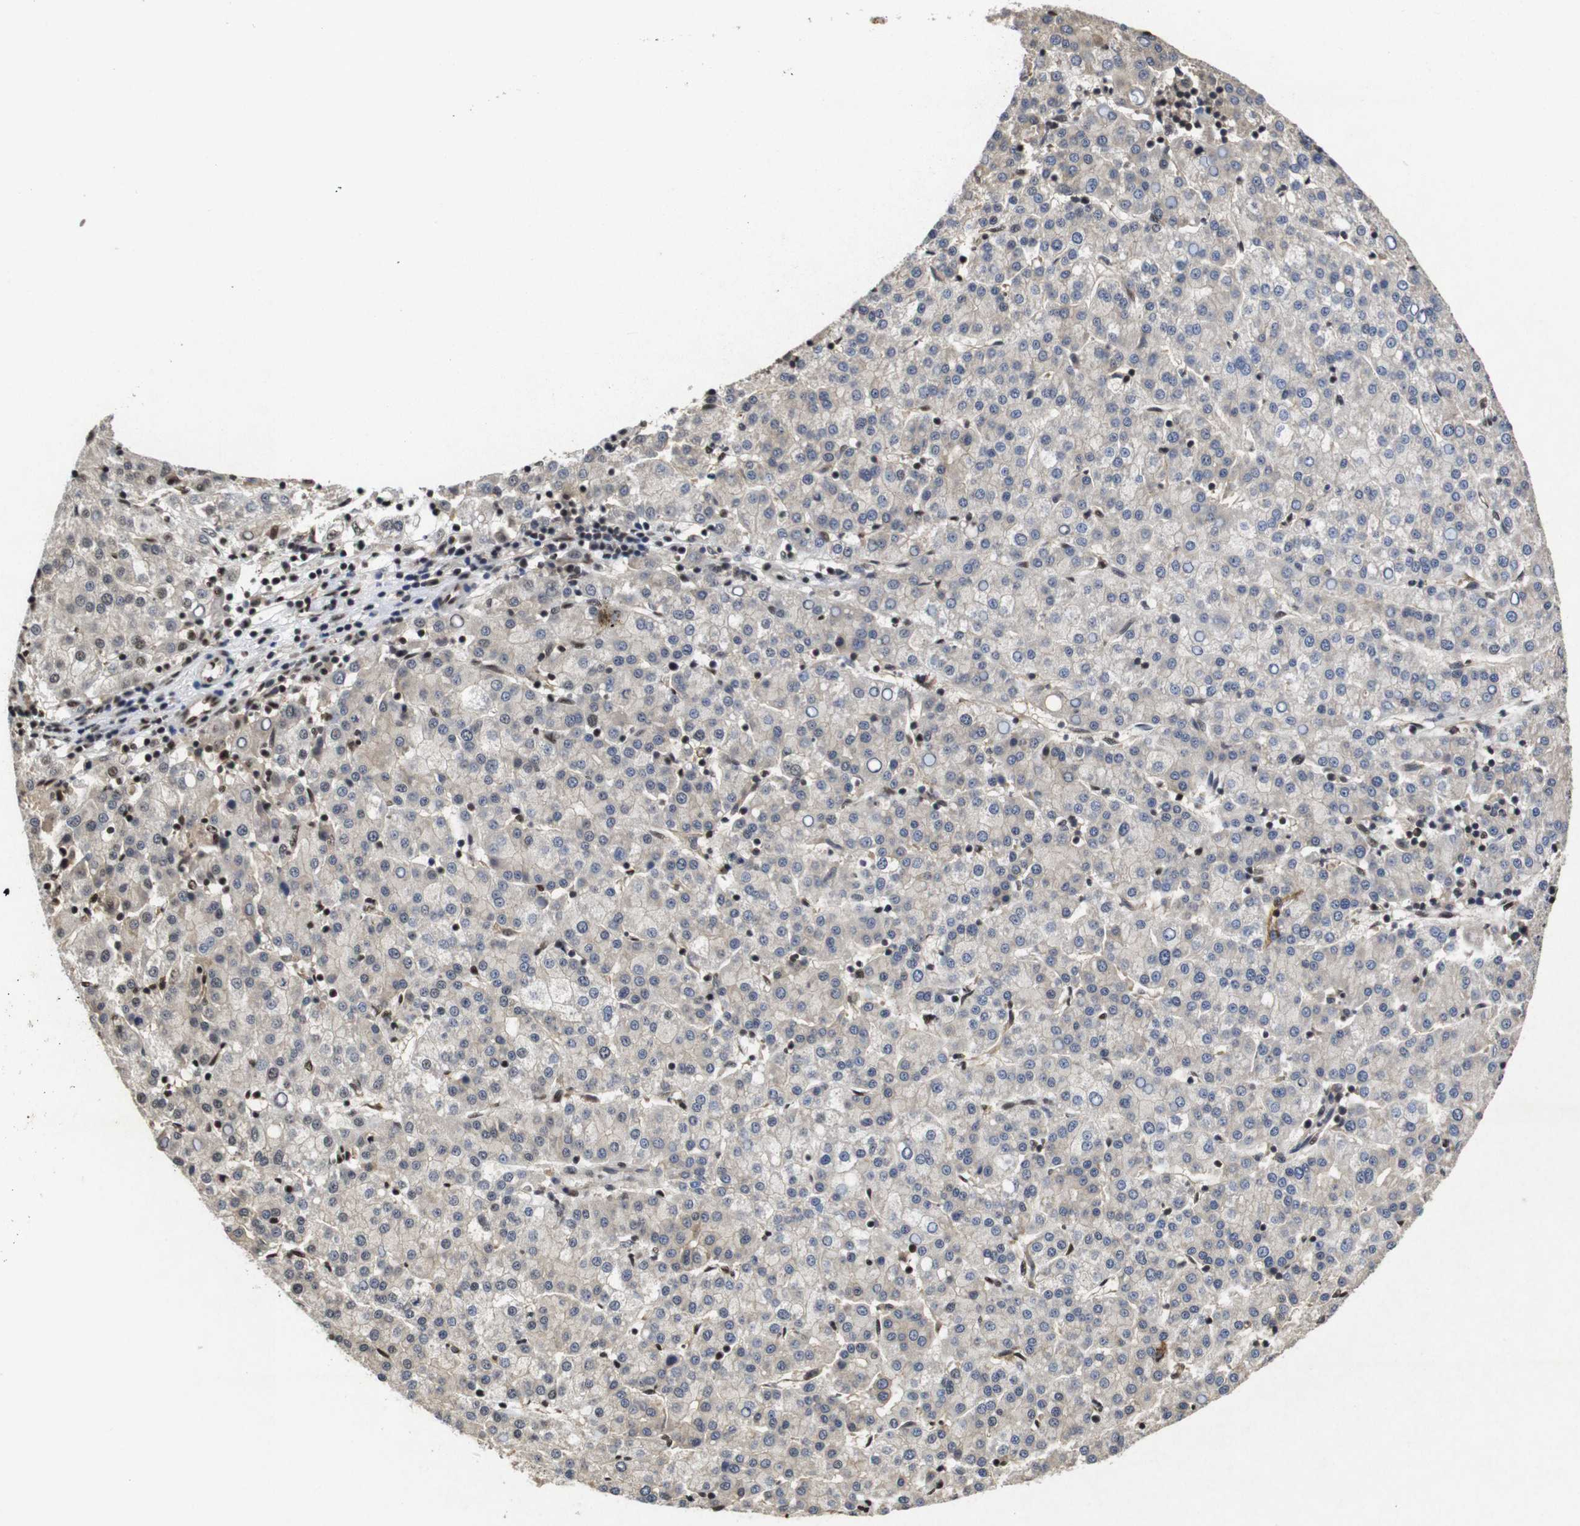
{"staining": {"intensity": "weak", "quantity": "<25%", "location": "cytoplasmic/membranous"}, "tissue": "liver cancer", "cell_type": "Tumor cells", "image_type": "cancer", "snomed": [{"axis": "morphology", "description": "Carcinoma, Hepatocellular, NOS"}, {"axis": "topography", "description": "Liver"}], "caption": "High magnification brightfield microscopy of liver hepatocellular carcinoma stained with DAB (brown) and counterstained with hematoxylin (blue): tumor cells show no significant staining.", "gene": "SUMO3", "patient": {"sex": "female", "age": 58}}